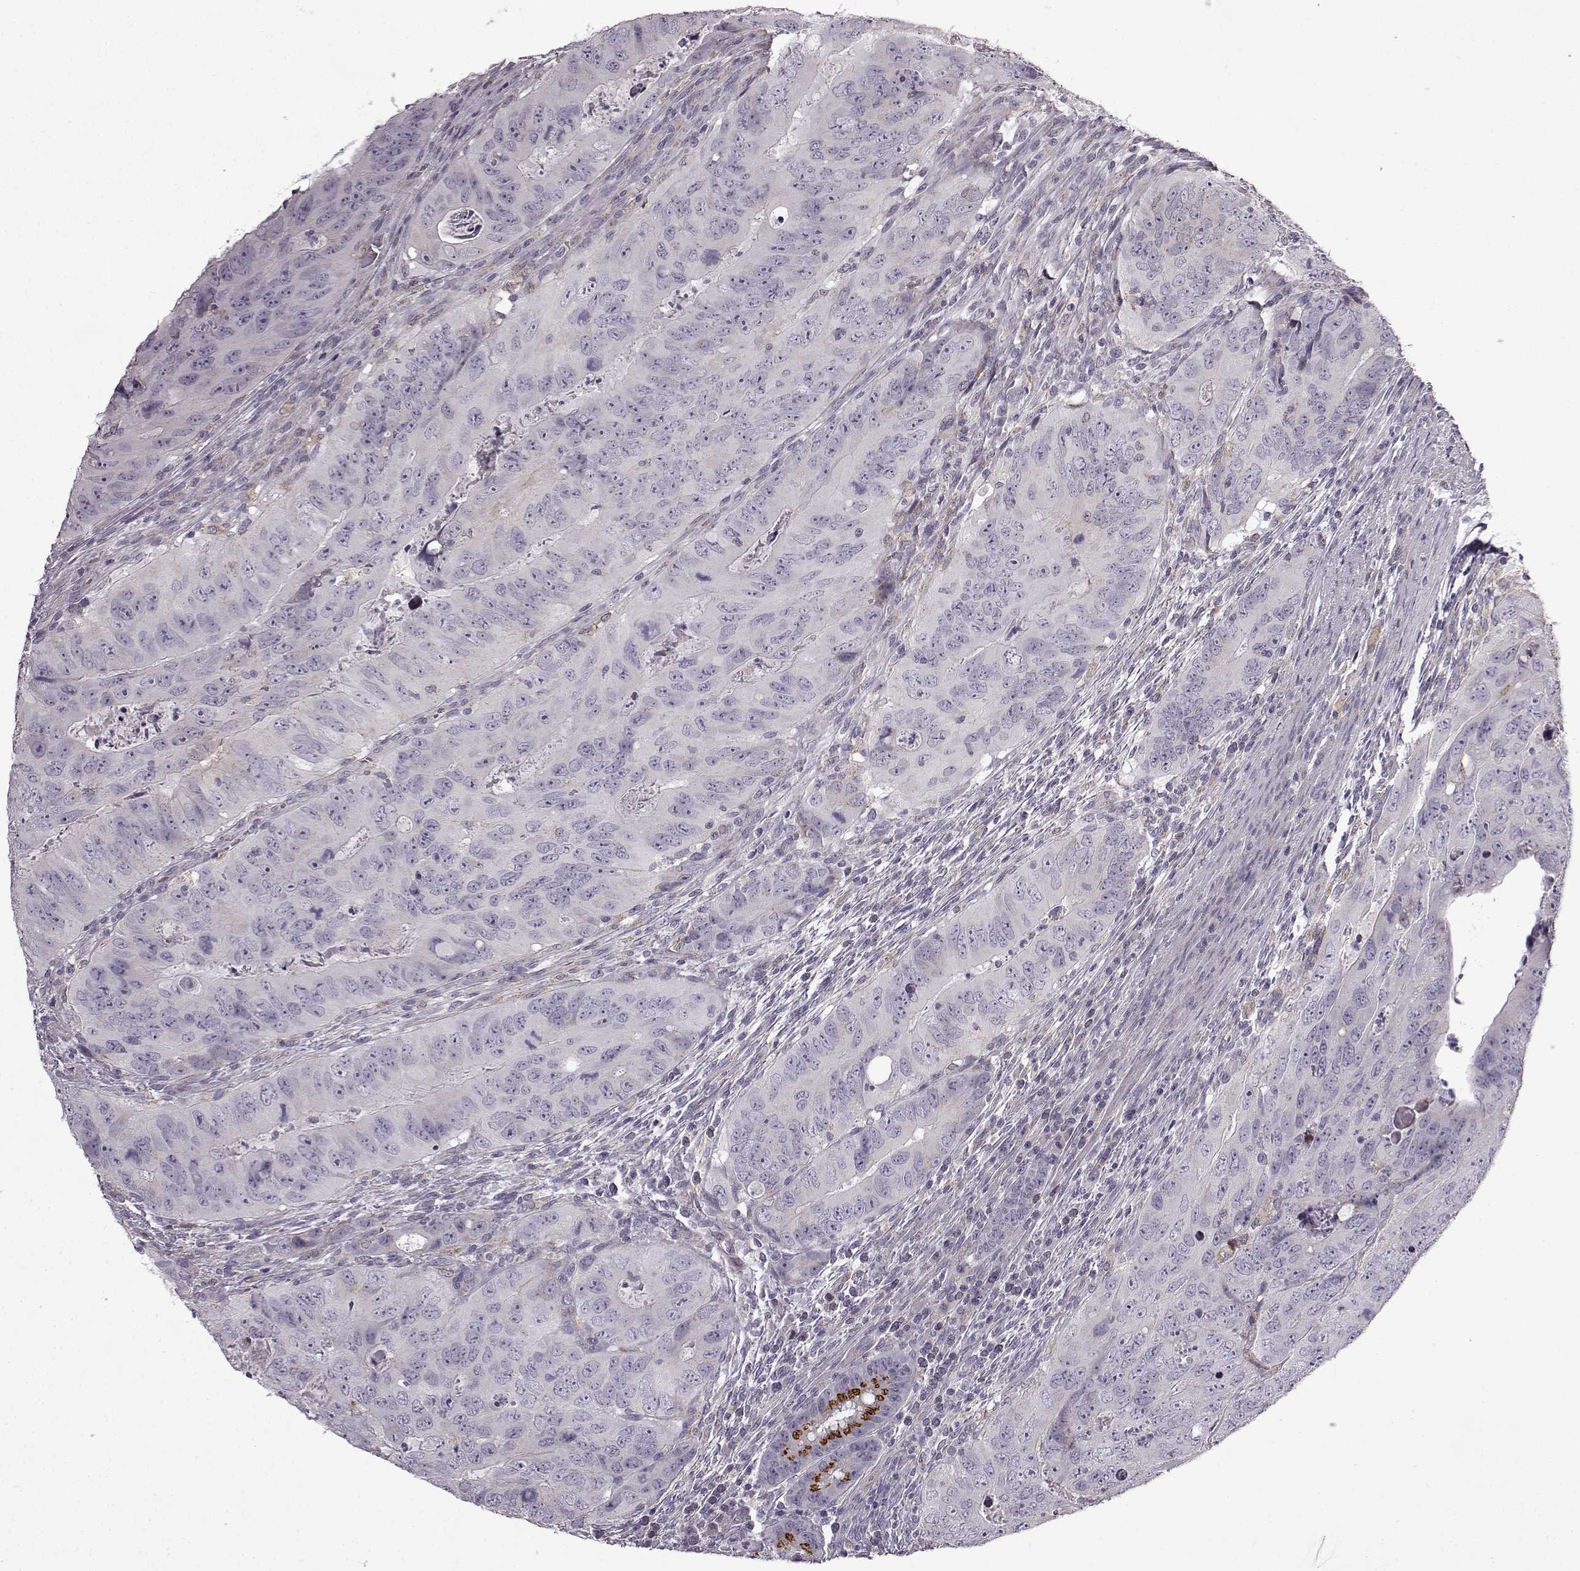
{"staining": {"intensity": "negative", "quantity": "none", "location": "none"}, "tissue": "colorectal cancer", "cell_type": "Tumor cells", "image_type": "cancer", "snomed": [{"axis": "morphology", "description": "Adenocarcinoma, NOS"}, {"axis": "topography", "description": "Colon"}], "caption": "Photomicrograph shows no protein staining in tumor cells of colorectal cancer (adenocarcinoma) tissue.", "gene": "B3GNT6", "patient": {"sex": "male", "age": 79}}